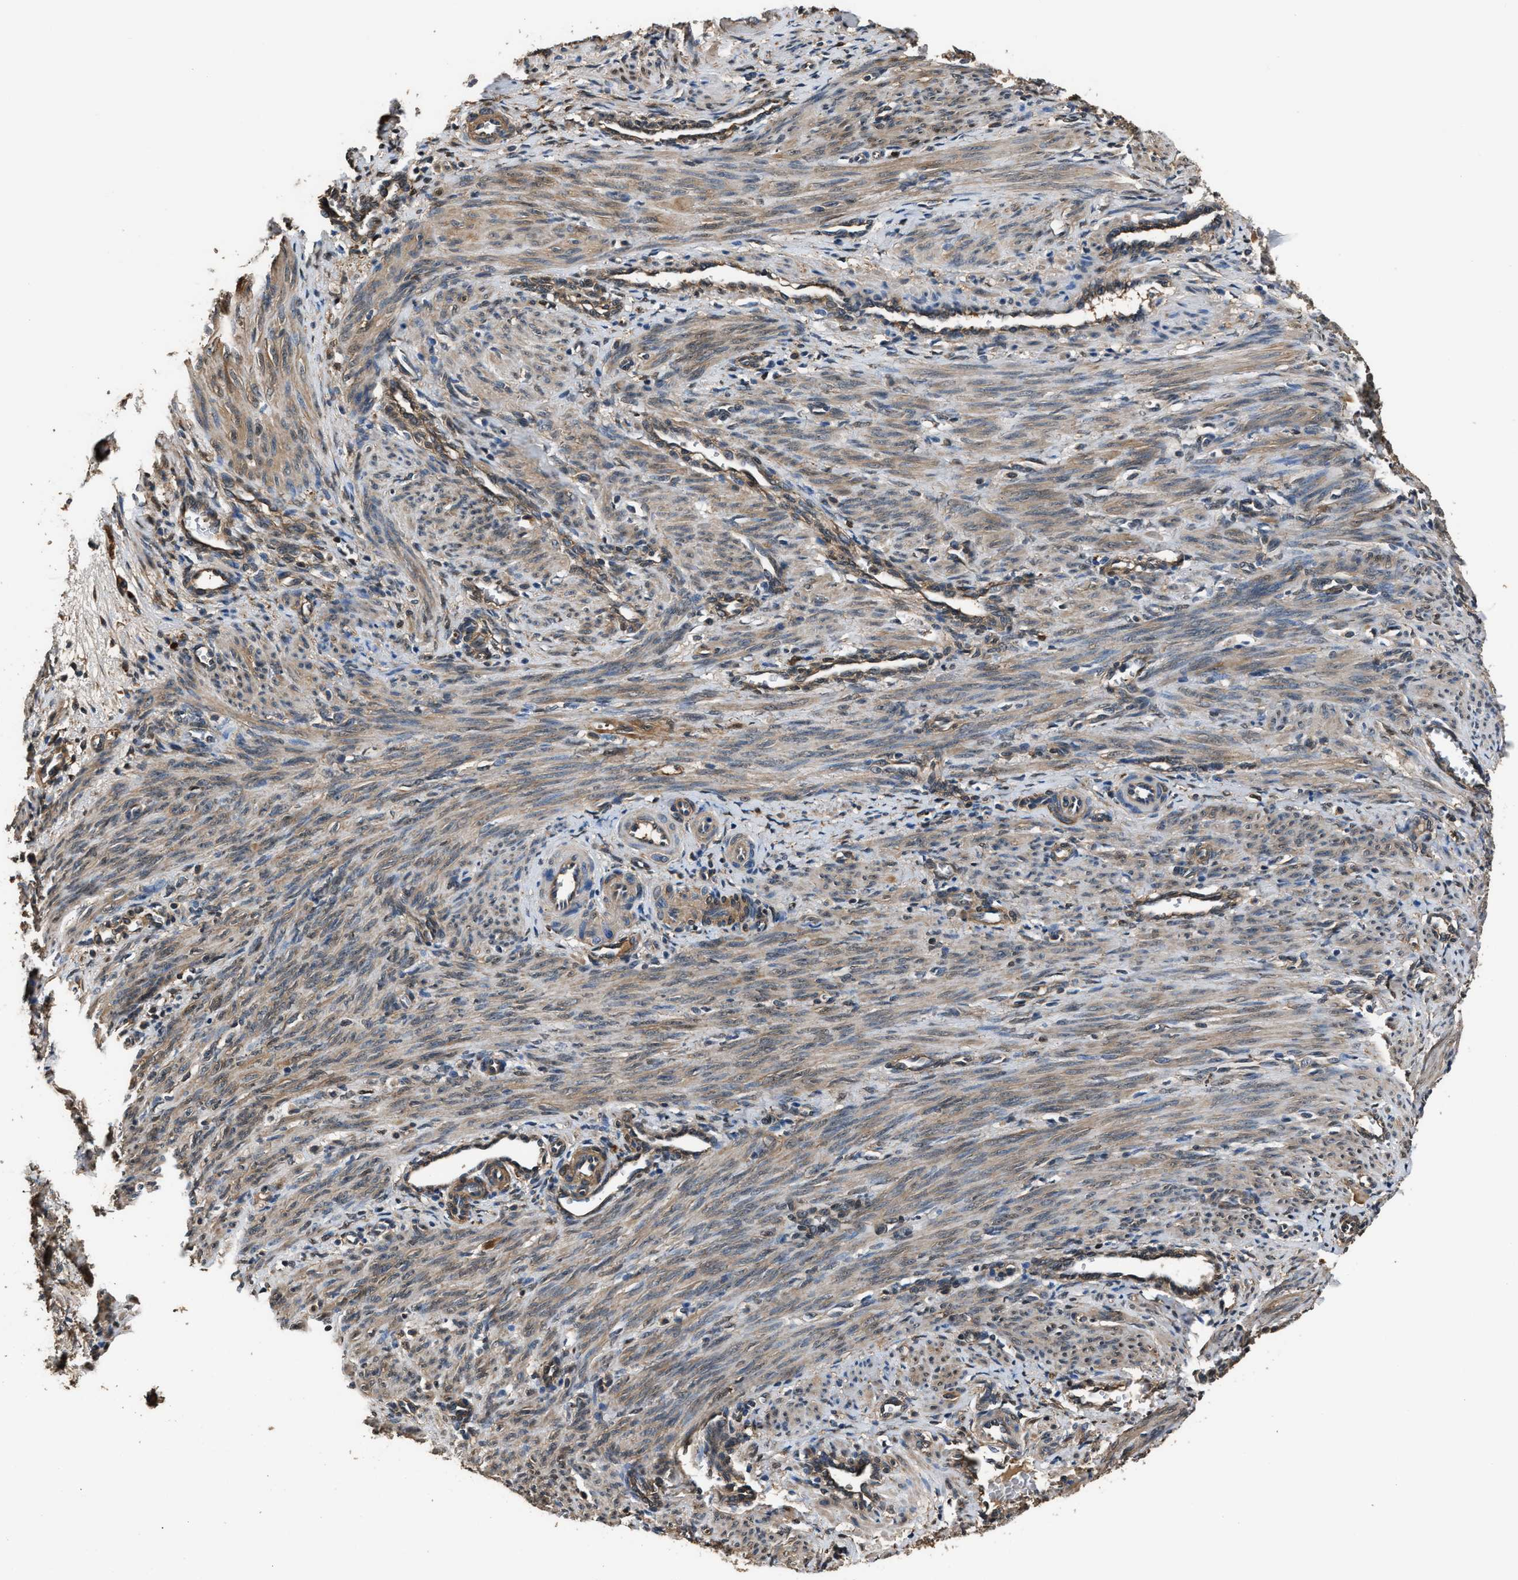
{"staining": {"intensity": "weak", "quantity": ">75%", "location": "cytoplasmic/membranous"}, "tissue": "smooth muscle", "cell_type": "Smooth muscle cells", "image_type": "normal", "snomed": [{"axis": "morphology", "description": "Normal tissue, NOS"}, {"axis": "topography", "description": "Endometrium"}], "caption": "The immunohistochemical stain highlights weak cytoplasmic/membranous positivity in smooth muscle cells of unremarkable smooth muscle. The protein is stained brown, and the nuclei are stained in blue (DAB IHC with brightfield microscopy, high magnification).", "gene": "GSTP1", "patient": {"sex": "female", "age": 33}}